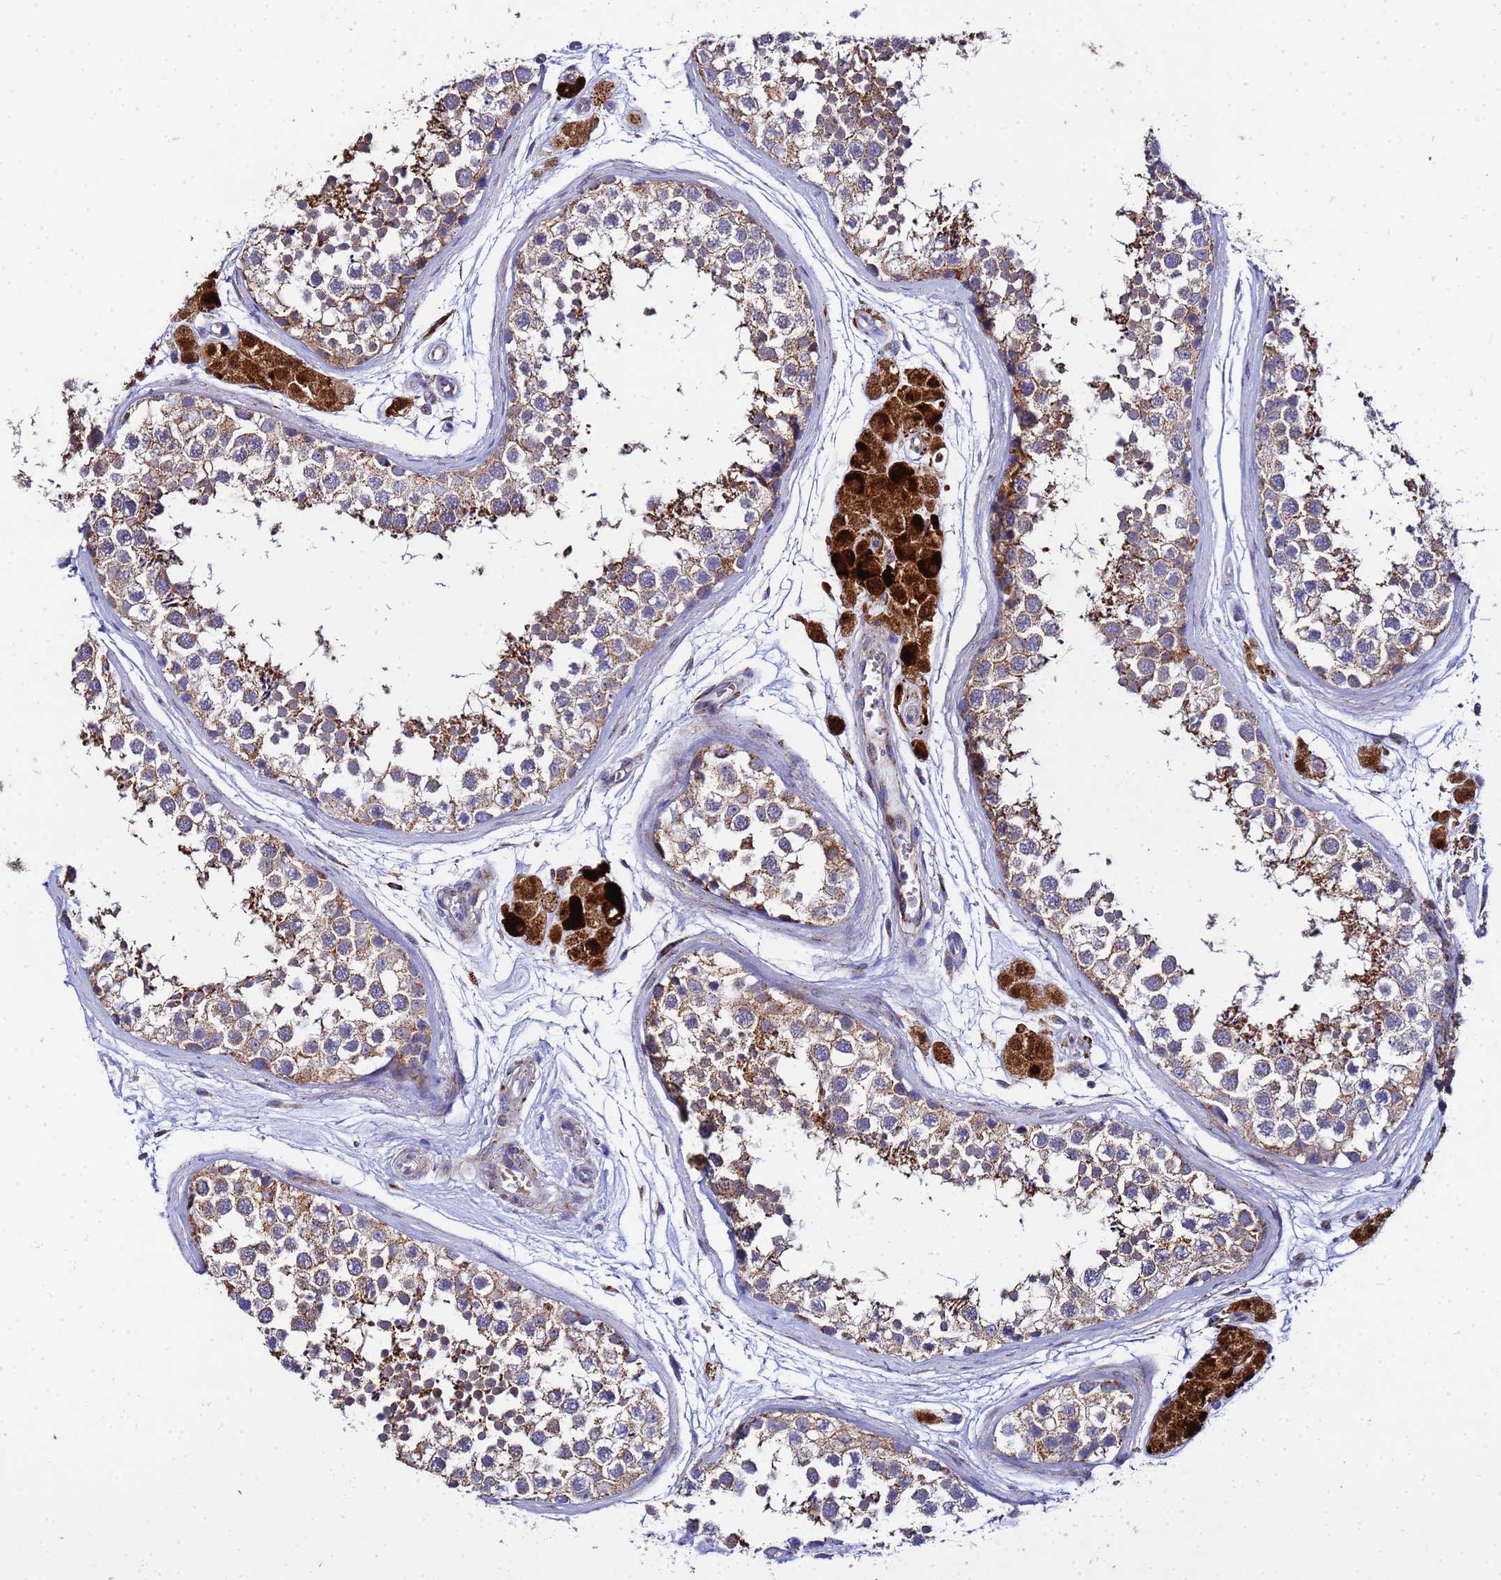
{"staining": {"intensity": "moderate", "quantity": ">75%", "location": "cytoplasmic/membranous"}, "tissue": "testis", "cell_type": "Cells in seminiferous ducts", "image_type": "normal", "snomed": [{"axis": "morphology", "description": "Normal tissue, NOS"}, {"axis": "topography", "description": "Testis"}], "caption": "High-power microscopy captured an immunohistochemistry photomicrograph of unremarkable testis, revealing moderate cytoplasmic/membranous expression in about >75% of cells in seminiferous ducts.", "gene": "FAHD2A", "patient": {"sex": "male", "age": 56}}